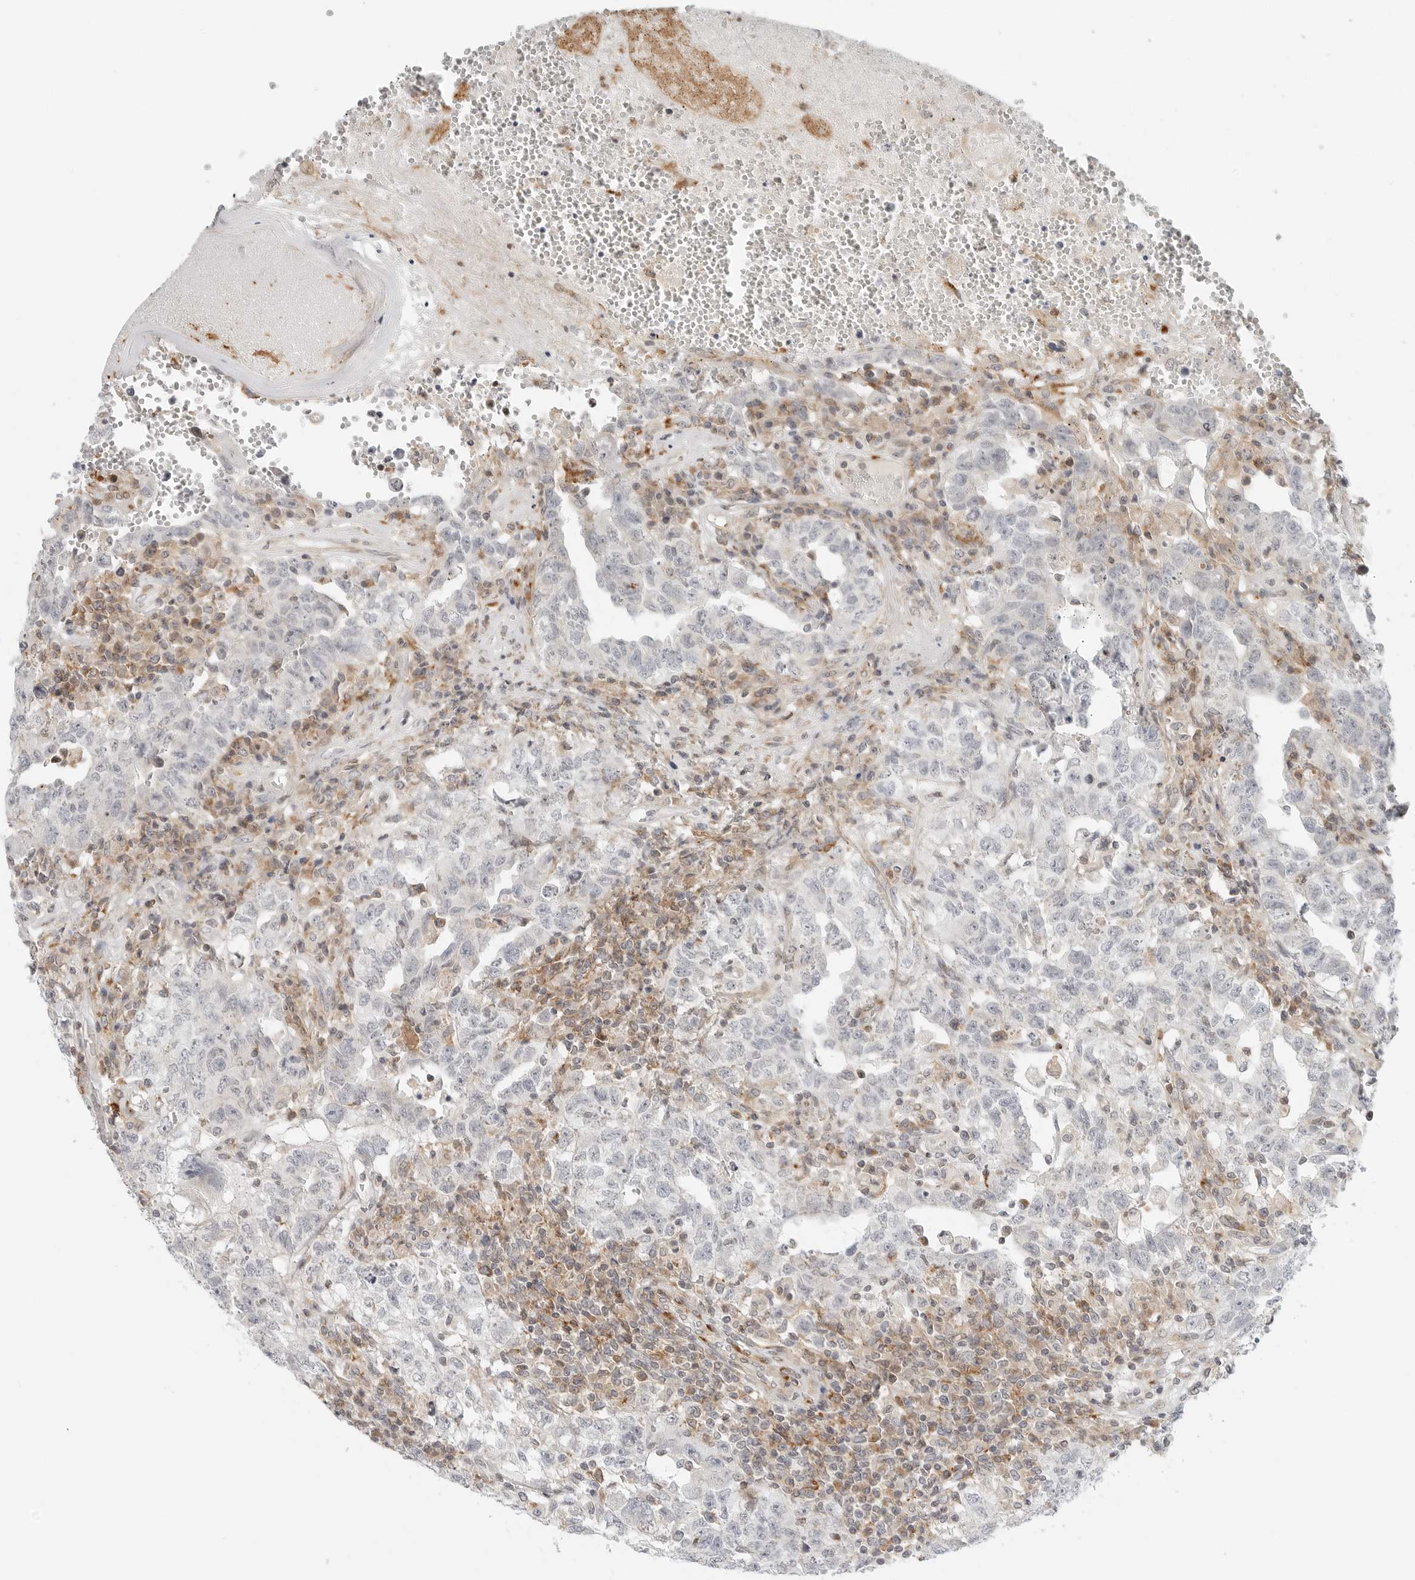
{"staining": {"intensity": "negative", "quantity": "none", "location": "none"}, "tissue": "testis cancer", "cell_type": "Tumor cells", "image_type": "cancer", "snomed": [{"axis": "morphology", "description": "Carcinoma, Embryonal, NOS"}, {"axis": "topography", "description": "Testis"}], "caption": "An immunohistochemistry photomicrograph of testis cancer (embryonal carcinoma) is shown. There is no staining in tumor cells of testis cancer (embryonal carcinoma). Nuclei are stained in blue.", "gene": "C1QTNF1", "patient": {"sex": "male", "age": 26}}